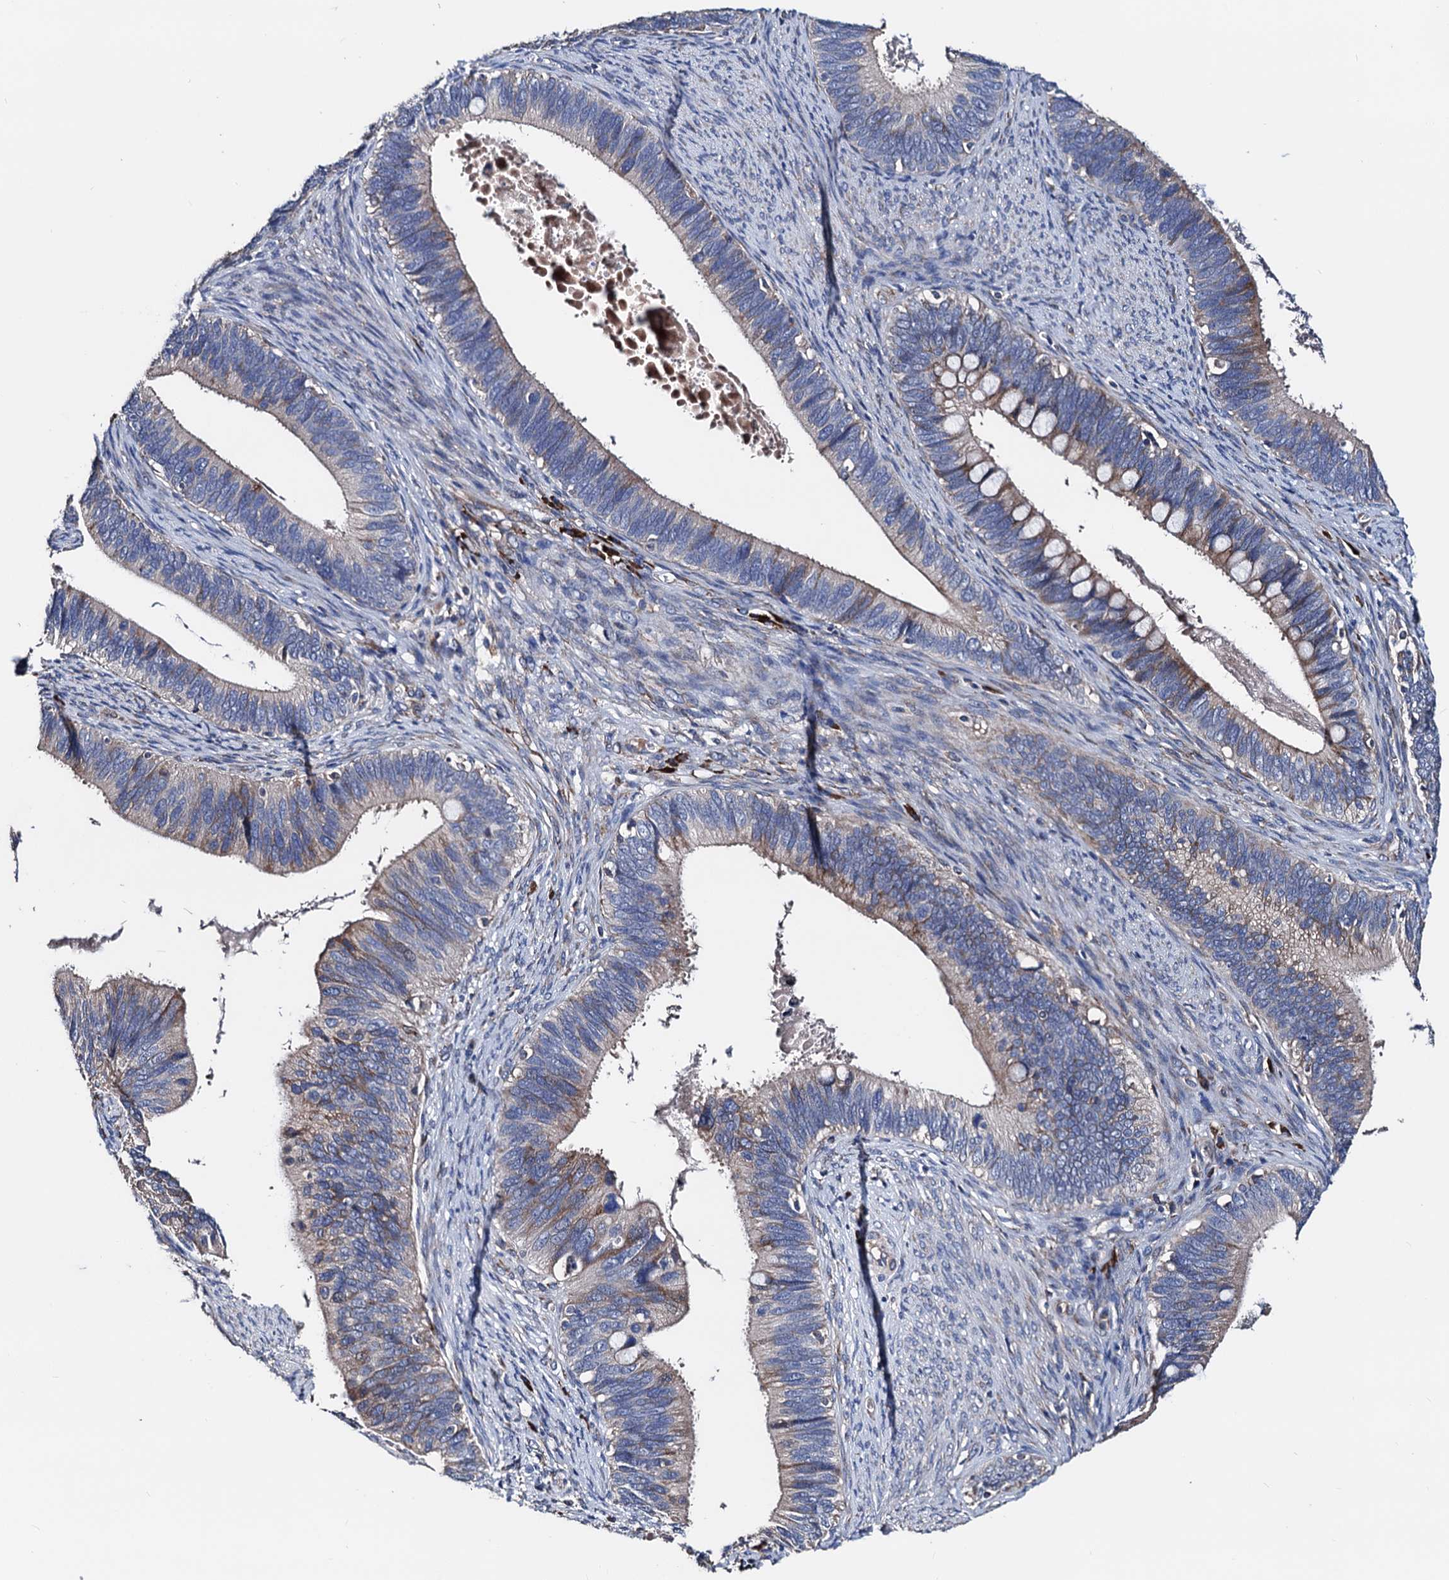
{"staining": {"intensity": "weak", "quantity": "25%-75%", "location": "cytoplasmic/membranous"}, "tissue": "cervical cancer", "cell_type": "Tumor cells", "image_type": "cancer", "snomed": [{"axis": "morphology", "description": "Adenocarcinoma, NOS"}, {"axis": "topography", "description": "Cervix"}], "caption": "Immunohistochemistry (IHC) image of neoplastic tissue: human cervical cancer stained using IHC exhibits low levels of weak protein expression localized specifically in the cytoplasmic/membranous of tumor cells, appearing as a cytoplasmic/membranous brown color.", "gene": "AKAP11", "patient": {"sex": "female", "age": 42}}